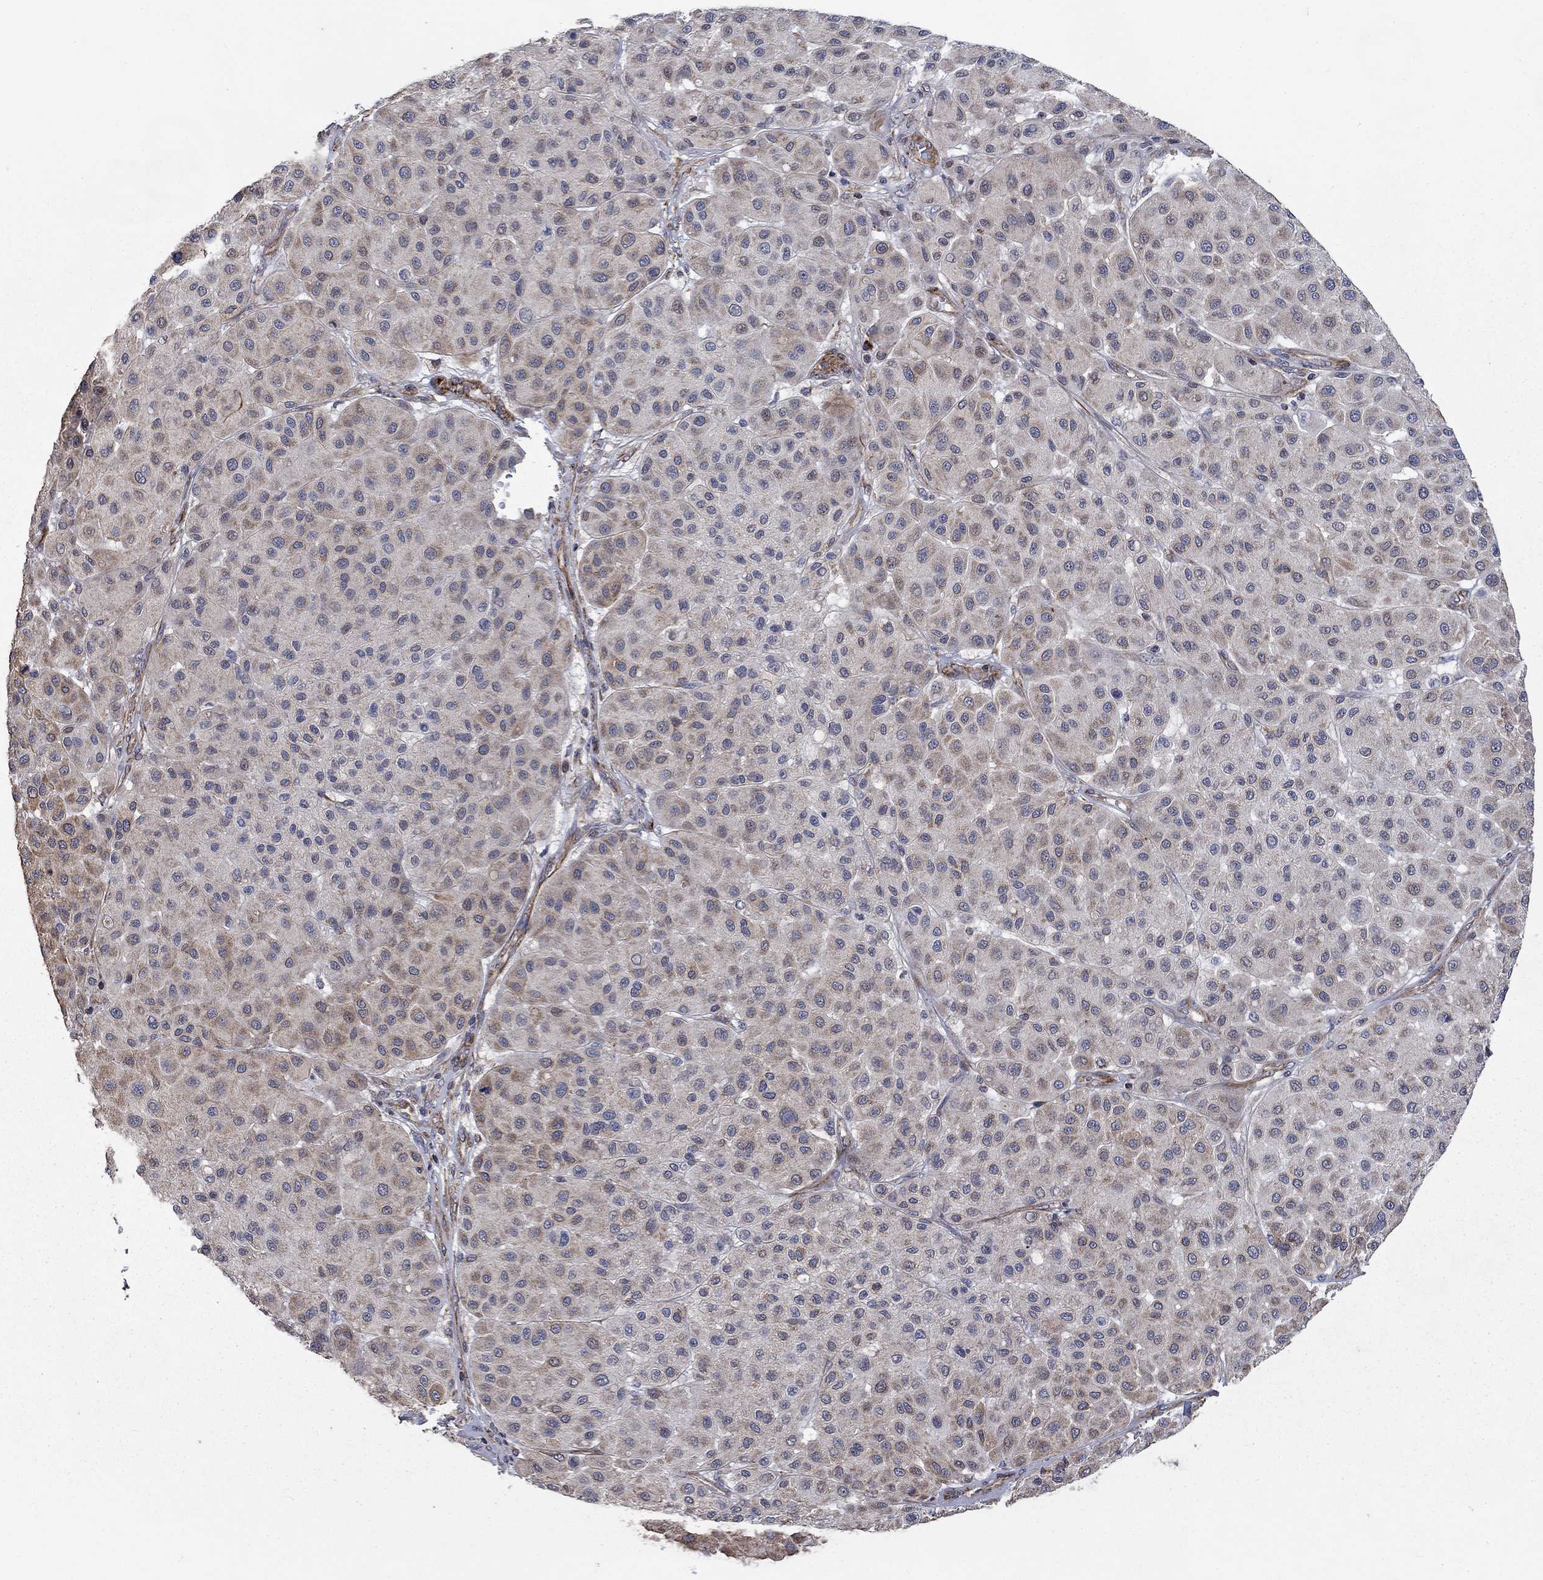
{"staining": {"intensity": "moderate", "quantity": "<25%", "location": "cytoplasmic/membranous"}, "tissue": "melanoma", "cell_type": "Tumor cells", "image_type": "cancer", "snomed": [{"axis": "morphology", "description": "Malignant melanoma, Metastatic site"}, {"axis": "topography", "description": "Smooth muscle"}], "caption": "Brown immunohistochemical staining in malignant melanoma (metastatic site) exhibits moderate cytoplasmic/membranous positivity in approximately <25% of tumor cells.", "gene": "NDUFC1", "patient": {"sex": "male", "age": 41}}